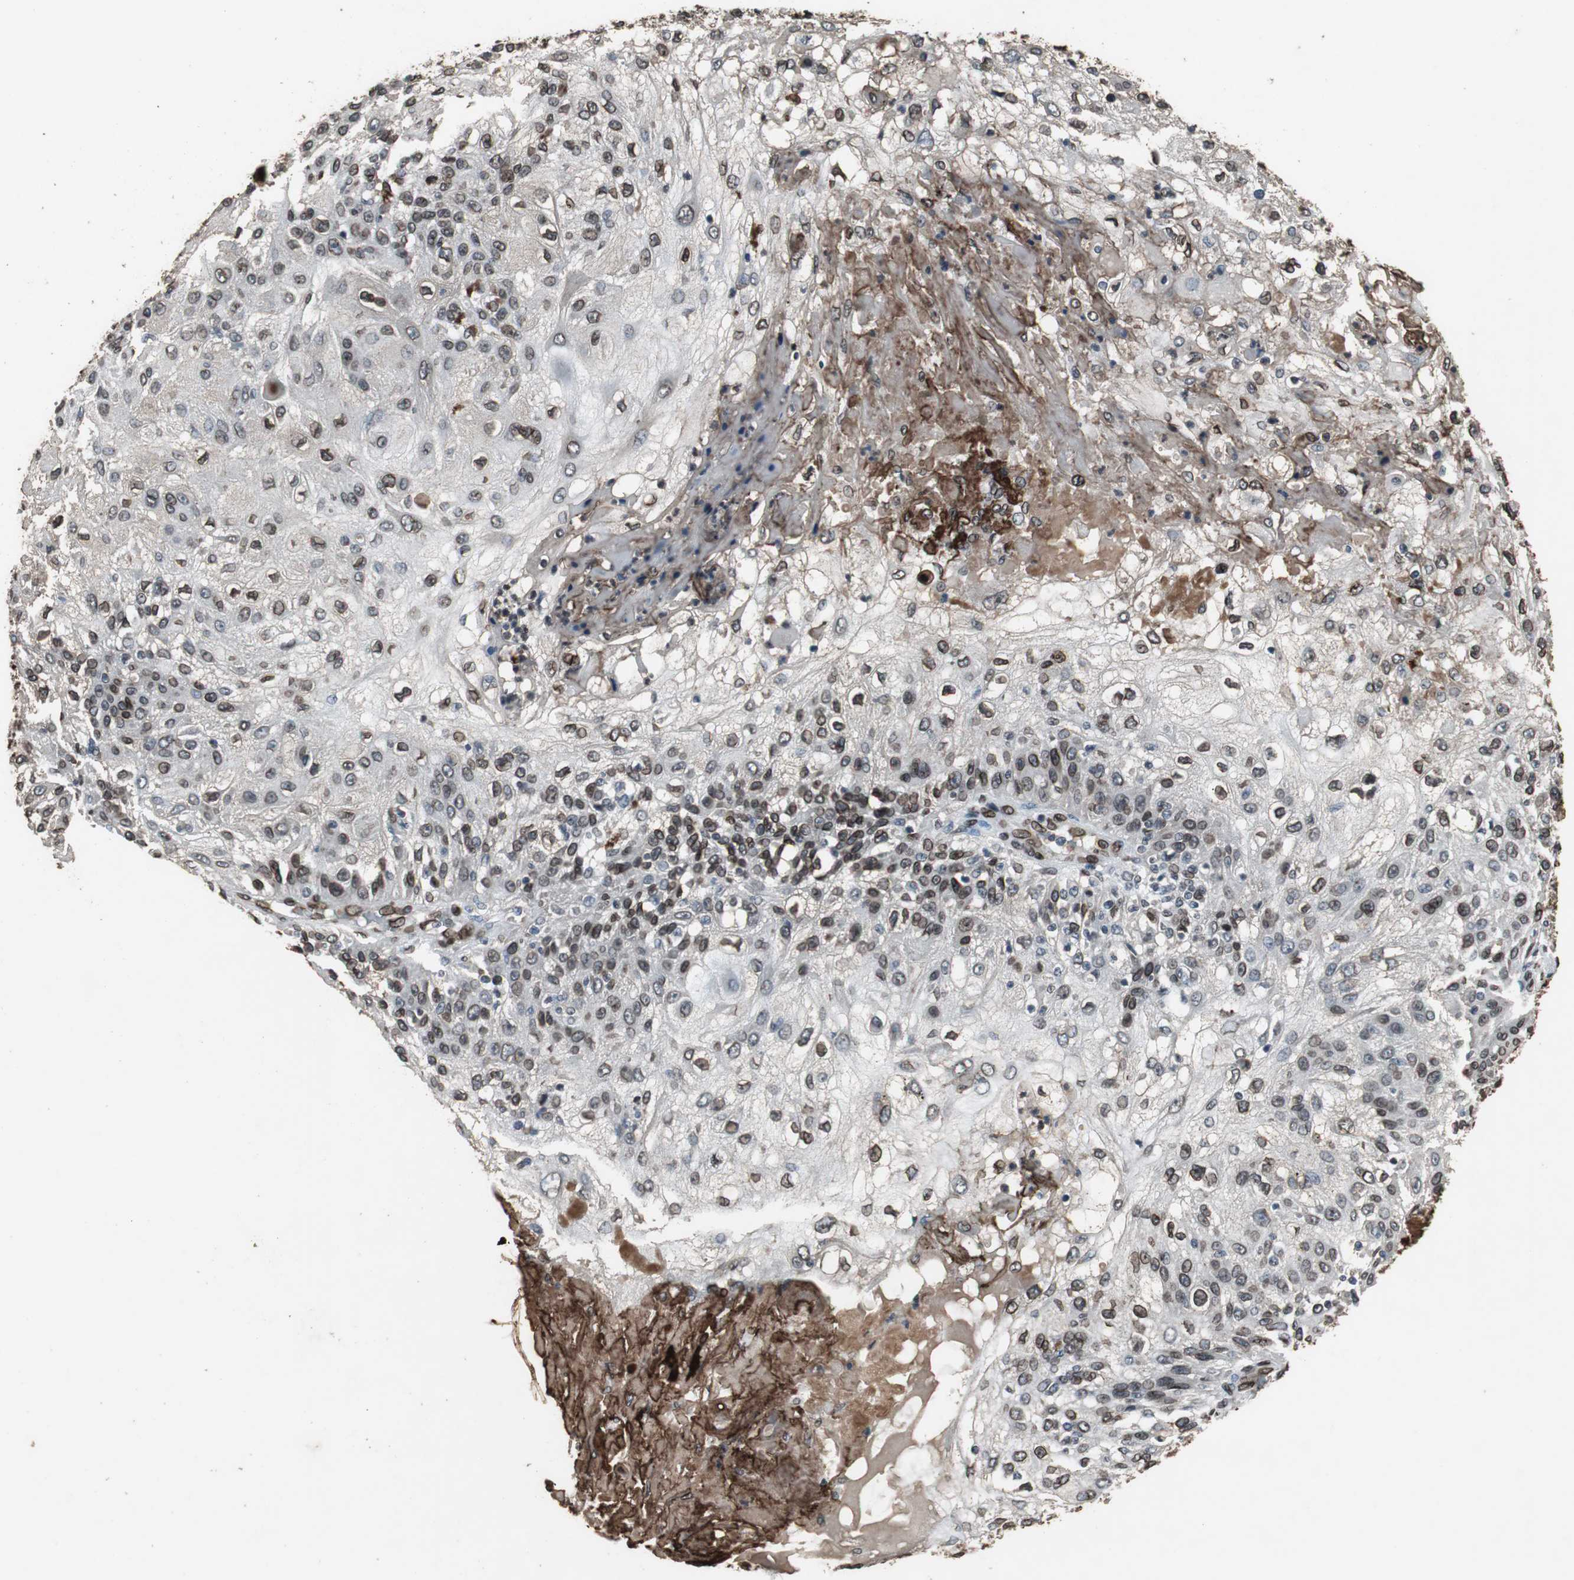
{"staining": {"intensity": "strong", "quantity": ">75%", "location": "cytoplasmic/membranous,nuclear"}, "tissue": "skin cancer", "cell_type": "Tumor cells", "image_type": "cancer", "snomed": [{"axis": "morphology", "description": "Normal tissue, NOS"}, {"axis": "morphology", "description": "Squamous cell carcinoma, NOS"}, {"axis": "topography", "description": "Skin"}], "caption": "Skin cancer was stained to show a protein in brown. There is high levels of strong cytoplasmic/membranous and nuclear expression in approximately >75% of tumor cells.", "gene": "LMNA", "patient": {"sex": "female", "age": 83}}